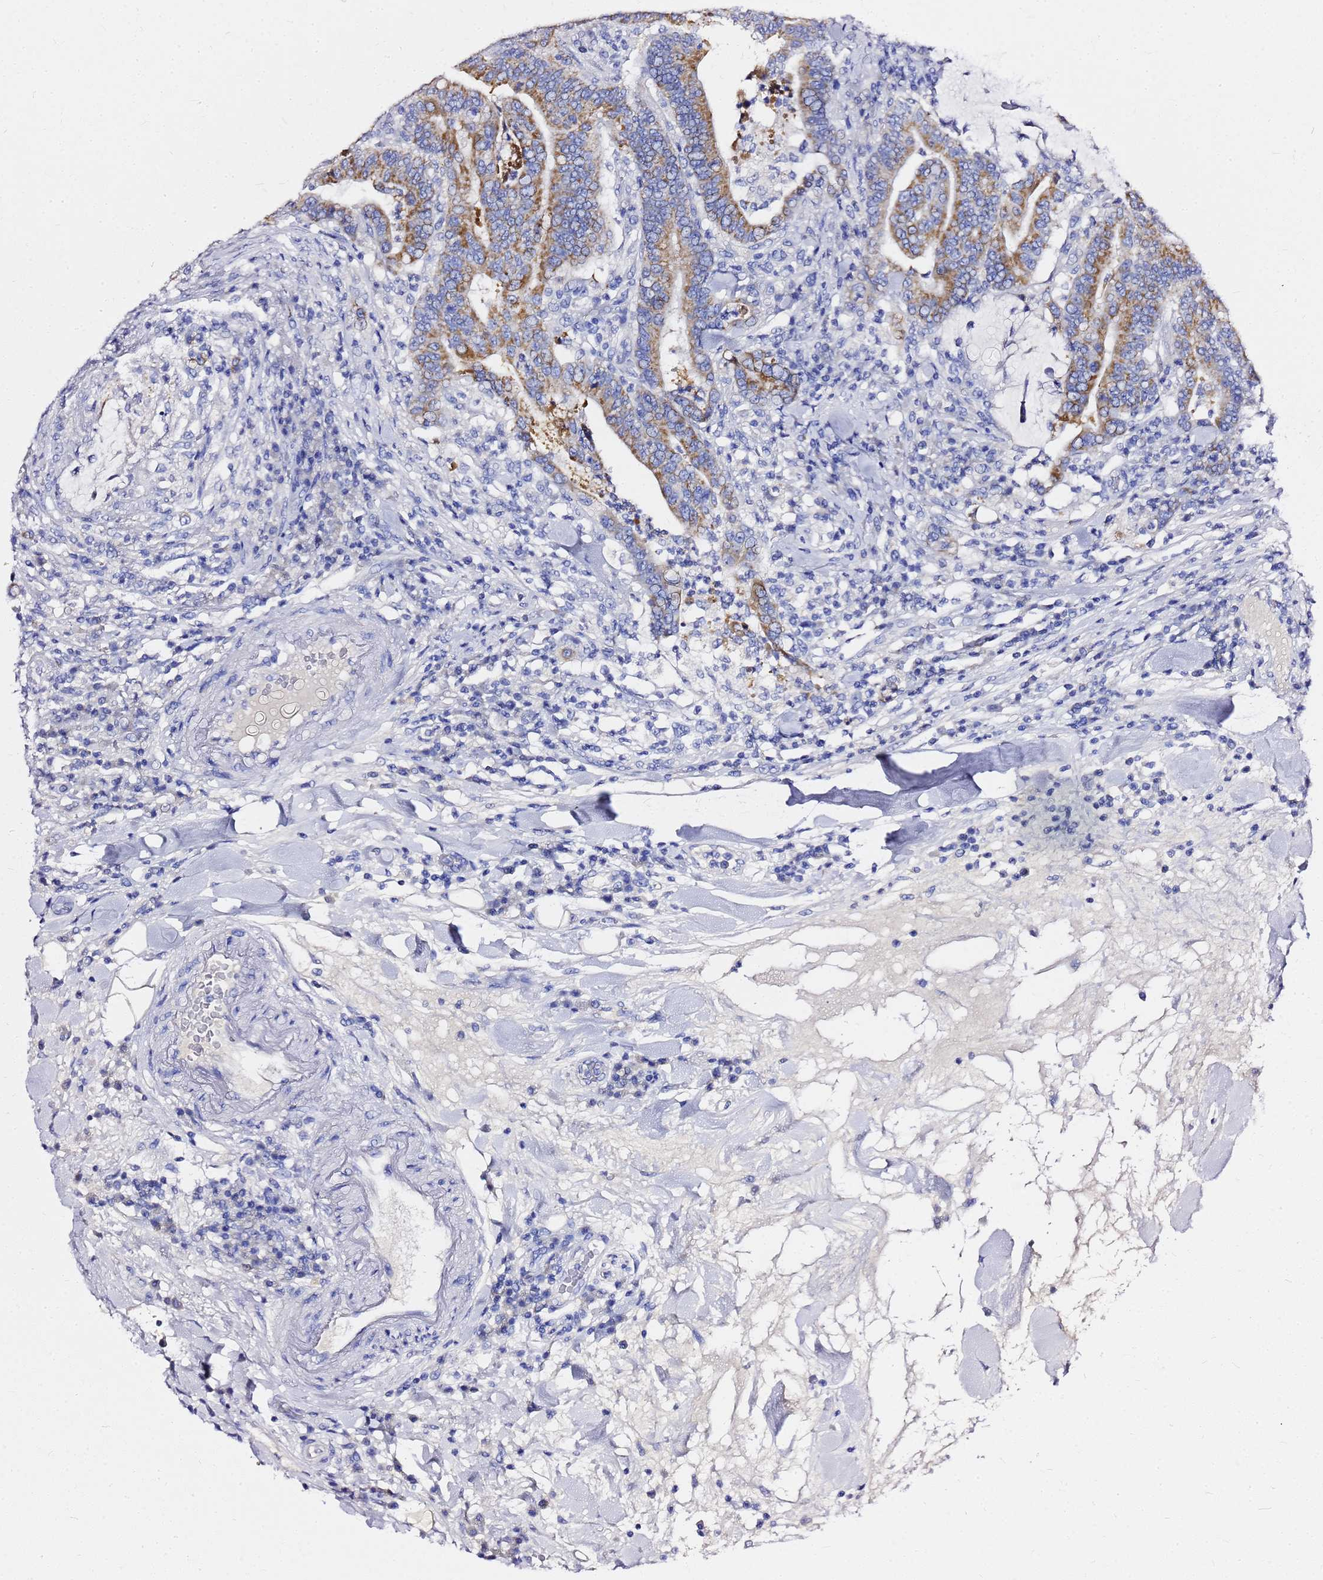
{"staining": {"intensity": "moderate", "quantity": ">75%", "location": "cytoplasmic/membranous"}, "tissue": "colorectal cancer", "cell_type": "Tumor cells", "image_type": "cancer", "snomed": [{"axis": "morphology", "description": "Adenocarcinoma, NOS"}, {"axis": "topography", "description": "Colon"}], "caption": "Brown immunohistochemical staining in colorectal cancer shows moderate cytoplasmic/membranous positivity in about >75% of tumor cells.", "gene": "OR52E2", "patient": {"sex": "female", "age": 66}}